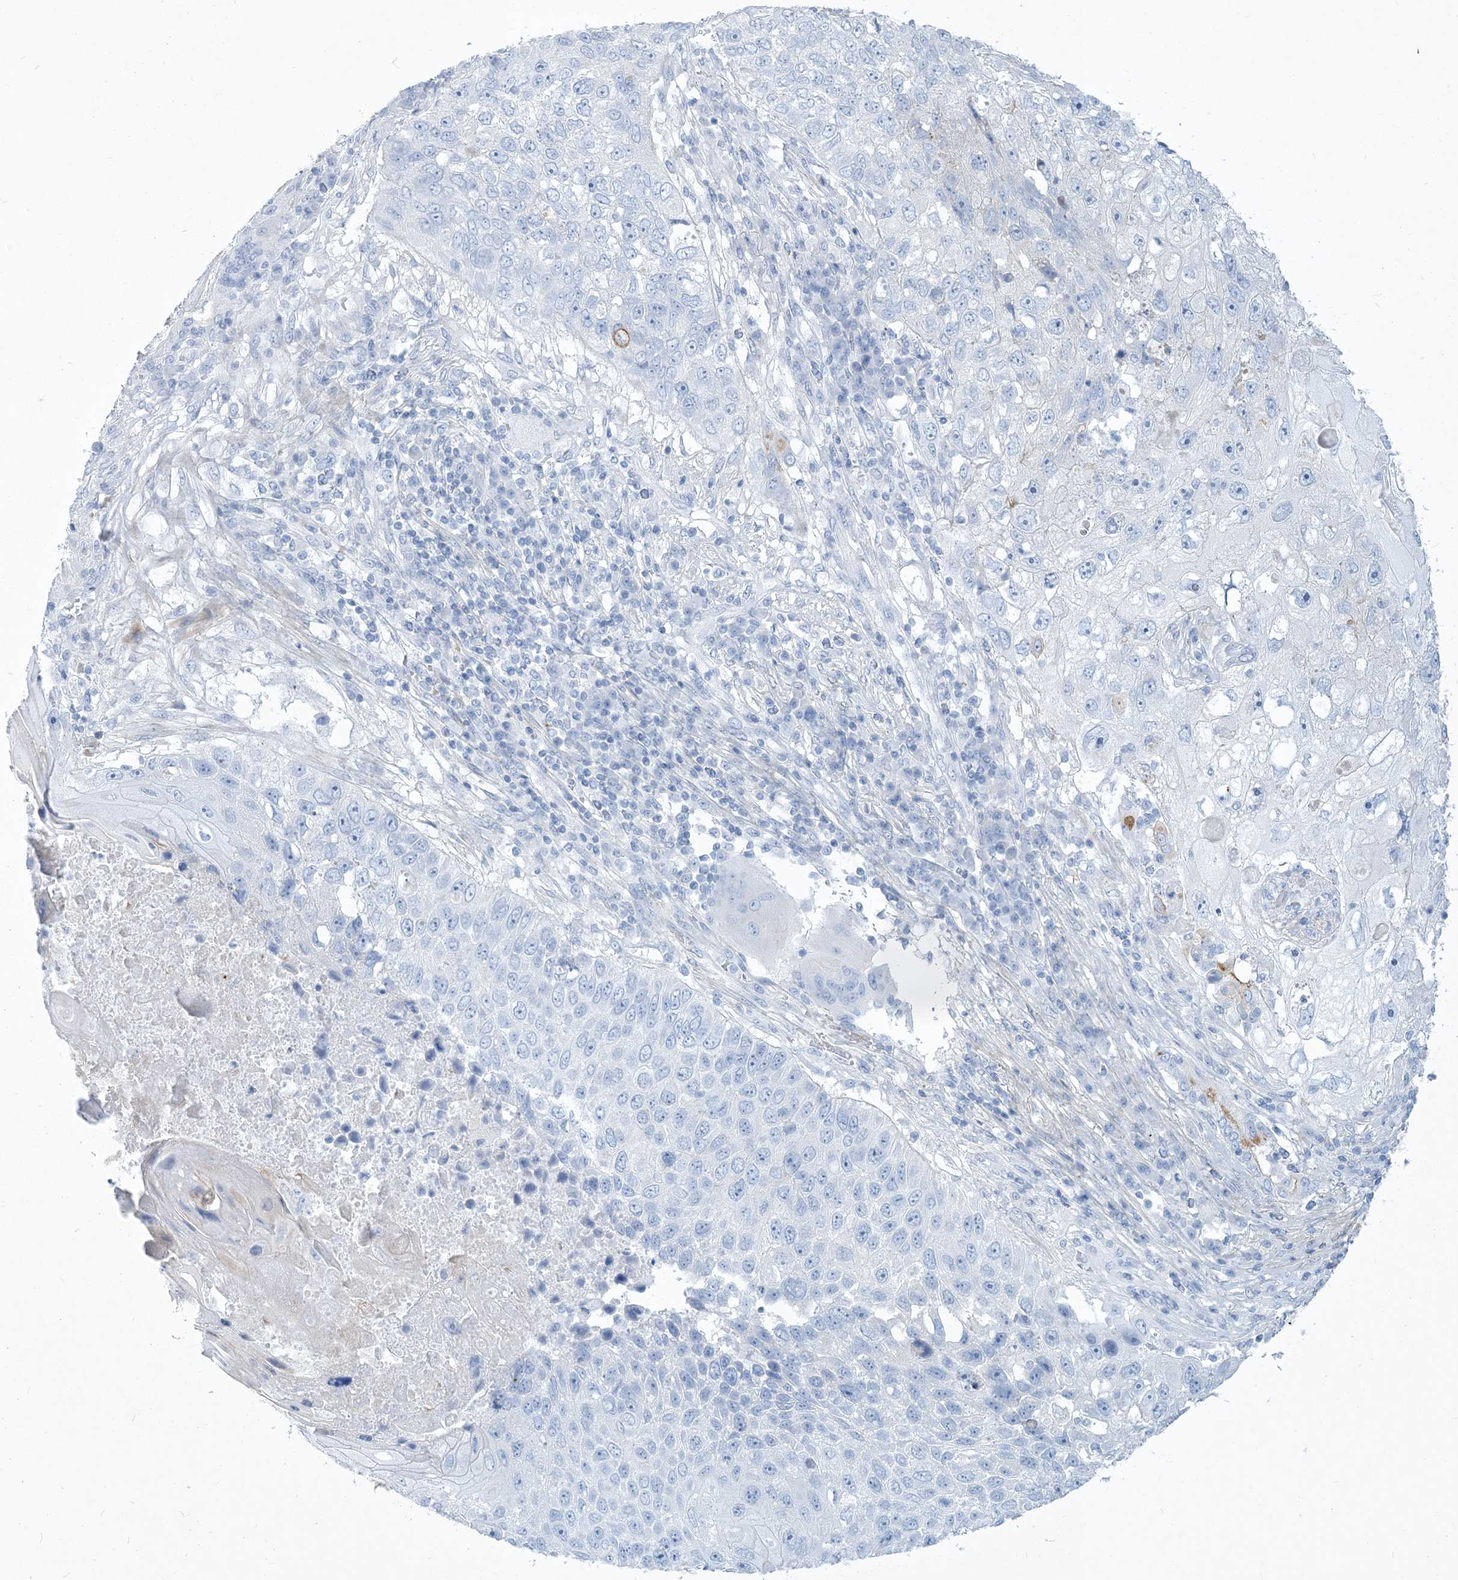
{"staining": {"intensity": "weak", "quantity": "<25%", "location": "cytoplasmic/membranous"}, "tissue": "lung cancer", "cell_type": "Tumor cells", "image_type": "cancer", "snomed": [{"axis": "morphology", "description": "Squamous cell carcinoma, NOS"}, {"axis": "topography", "description": "Lung"}], "caption": "The histopathology image exhibits no significant expression in tumor cells of lung cancer (squamous cell carcinoma).", "gene": "MOXD1", "patient": {"sex": "male", "age": 61}}